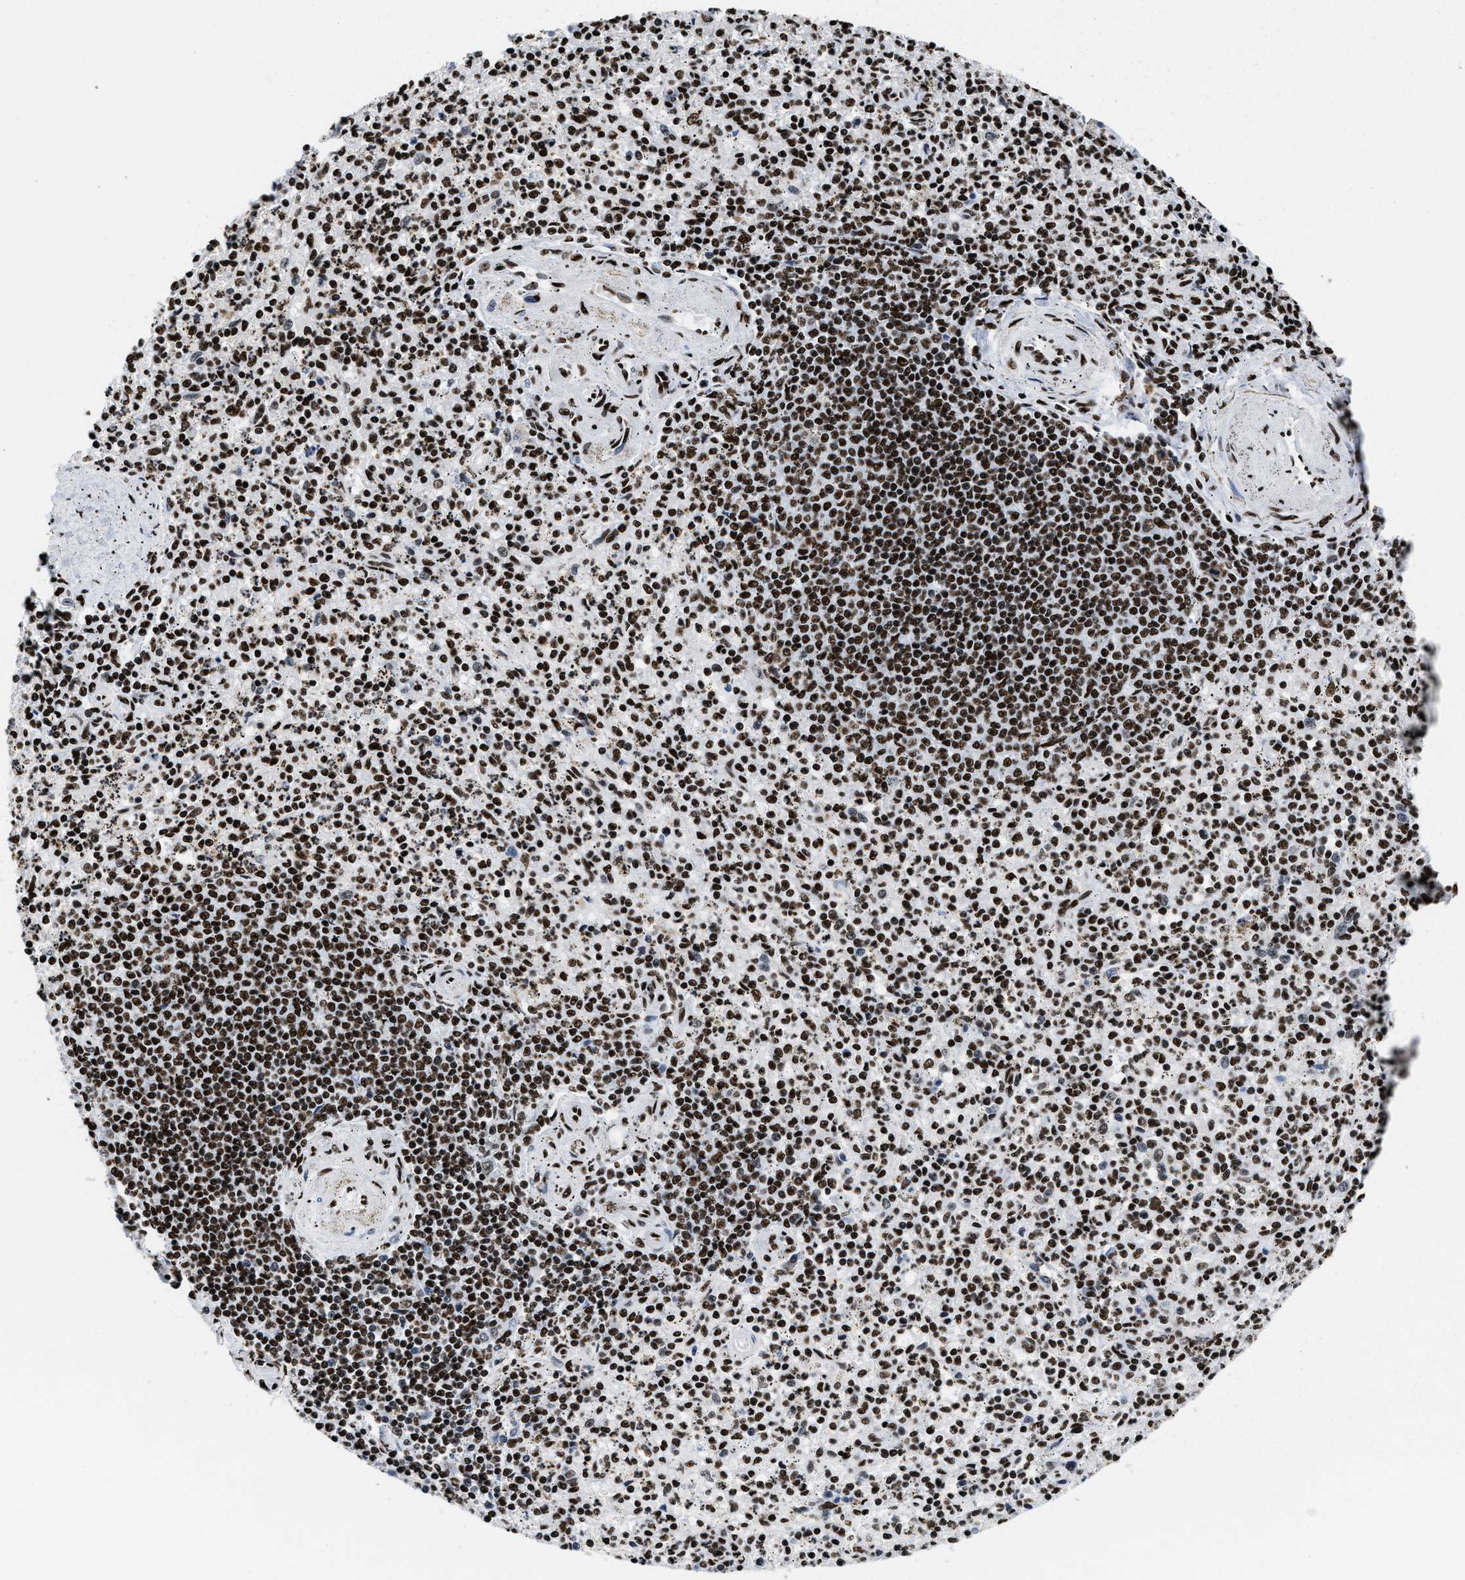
{"staining": {"intensity": "strong", "quantity": ">75%", "location": "nuclear"}, "tissue": "spleen", "cell_type": "Cells in red pulp", "image_type": "normal", "snomed": [{"axis": "morphology", "description": "Normal tissue, NOS"}, {"axis": "topography", "description": "Spleen"}], "caption": "Immunohistochemical staining of benign human spleen demonstrates strong nuclear protein expression in about >75% of cells in red pulp.", "gene": "SMARCC2", "patient": {"sex": "male", "age": 72}}